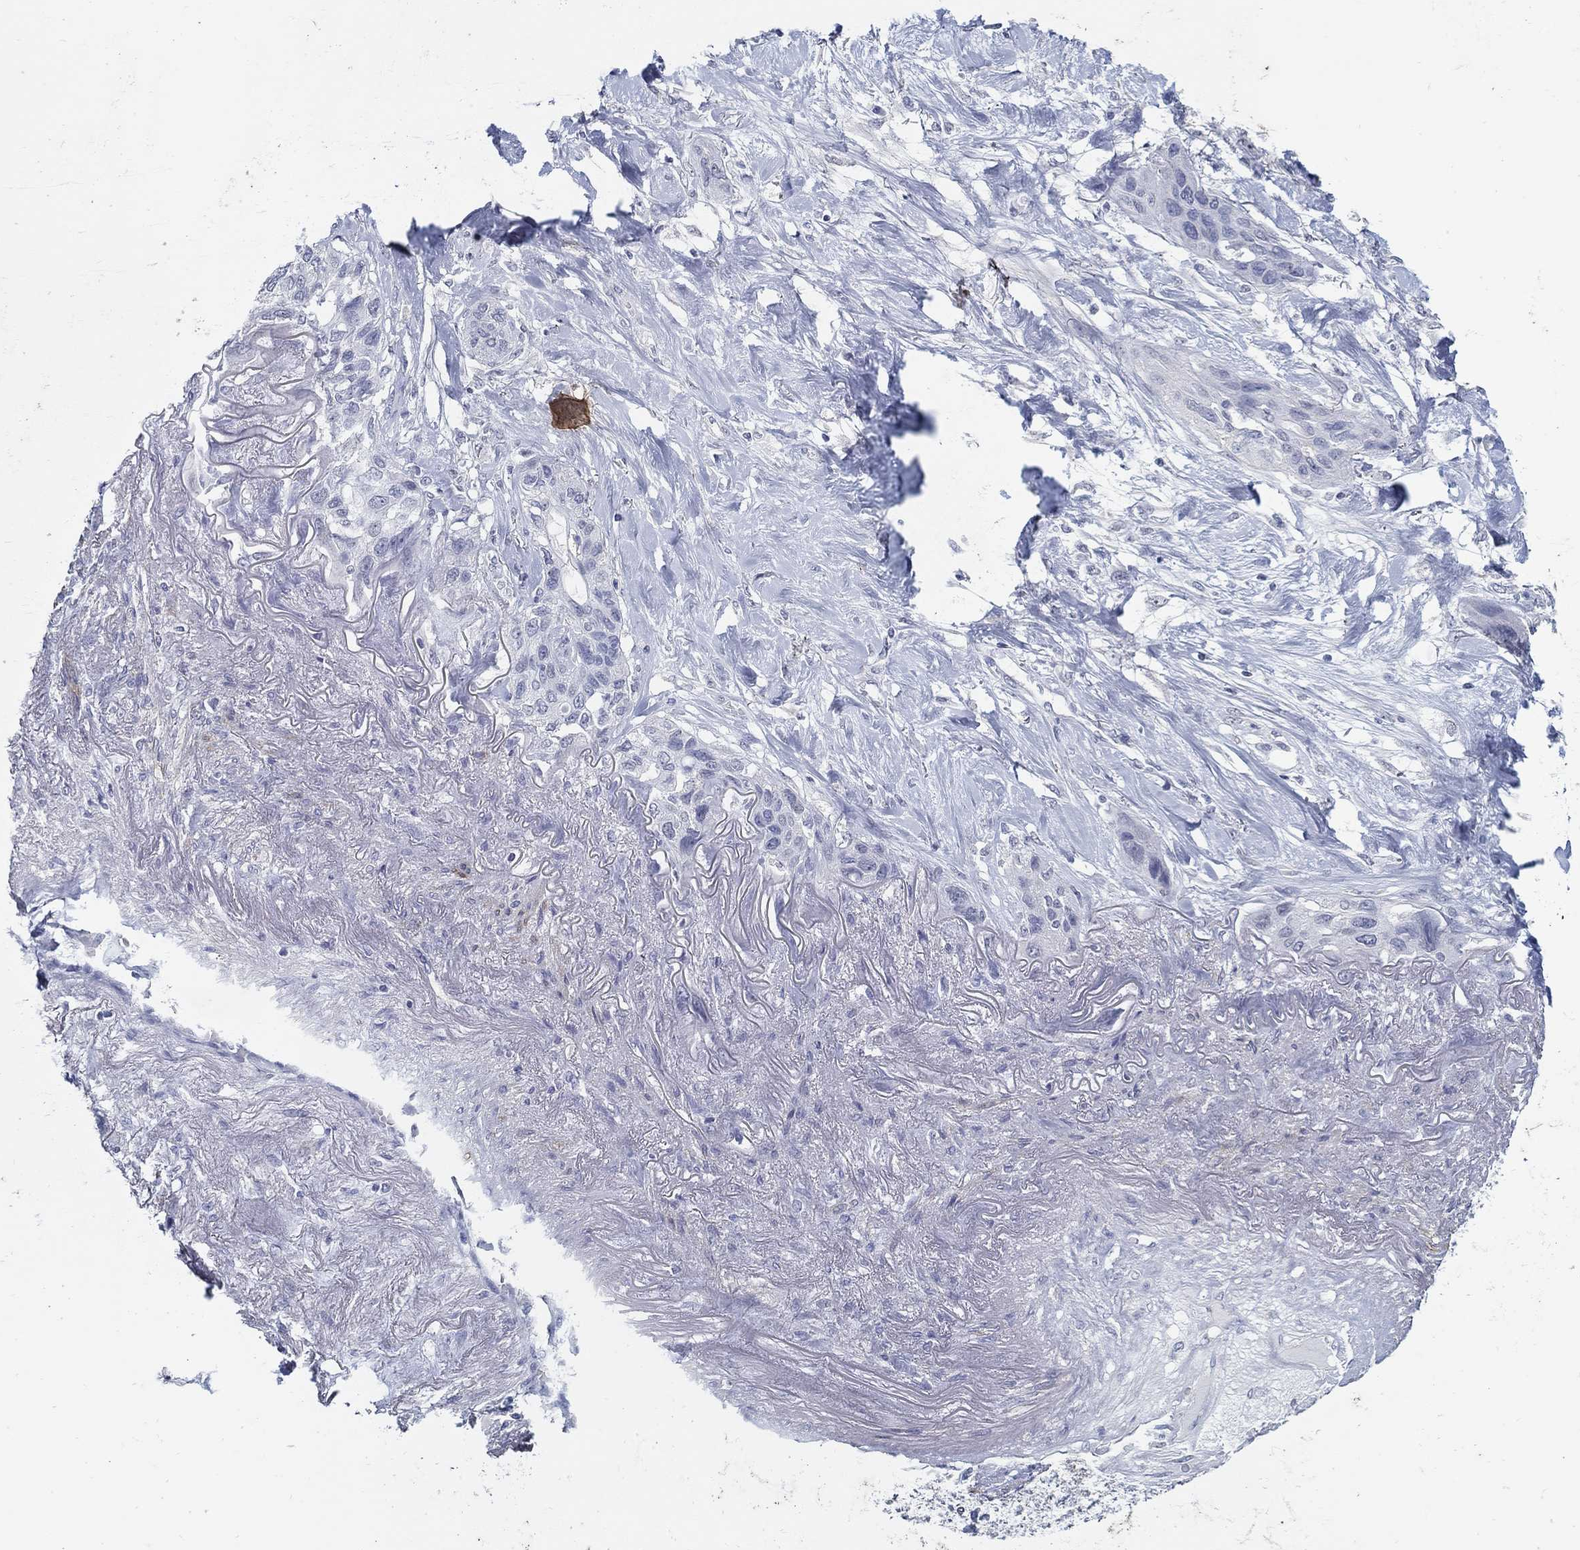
{"staining": {"intensity": "negative", "quantity": "none", "location": "none"}, "tissue": "lung cancer", "cell_type": "Tumor cells", "image_type": "cancer", "snomed": [{"axis": "morphology", "description": "Squamous cell carcinoma, NOS"}, {"axis": "topography", "description": "Lung"}], "caption": "The IHC photomicrograph has no significant staining in tumor cells of lung cancer (squamous cell carcinoma) tissue.", "gene": "USP29", "patient": {"sex": "female", "age": 70}}